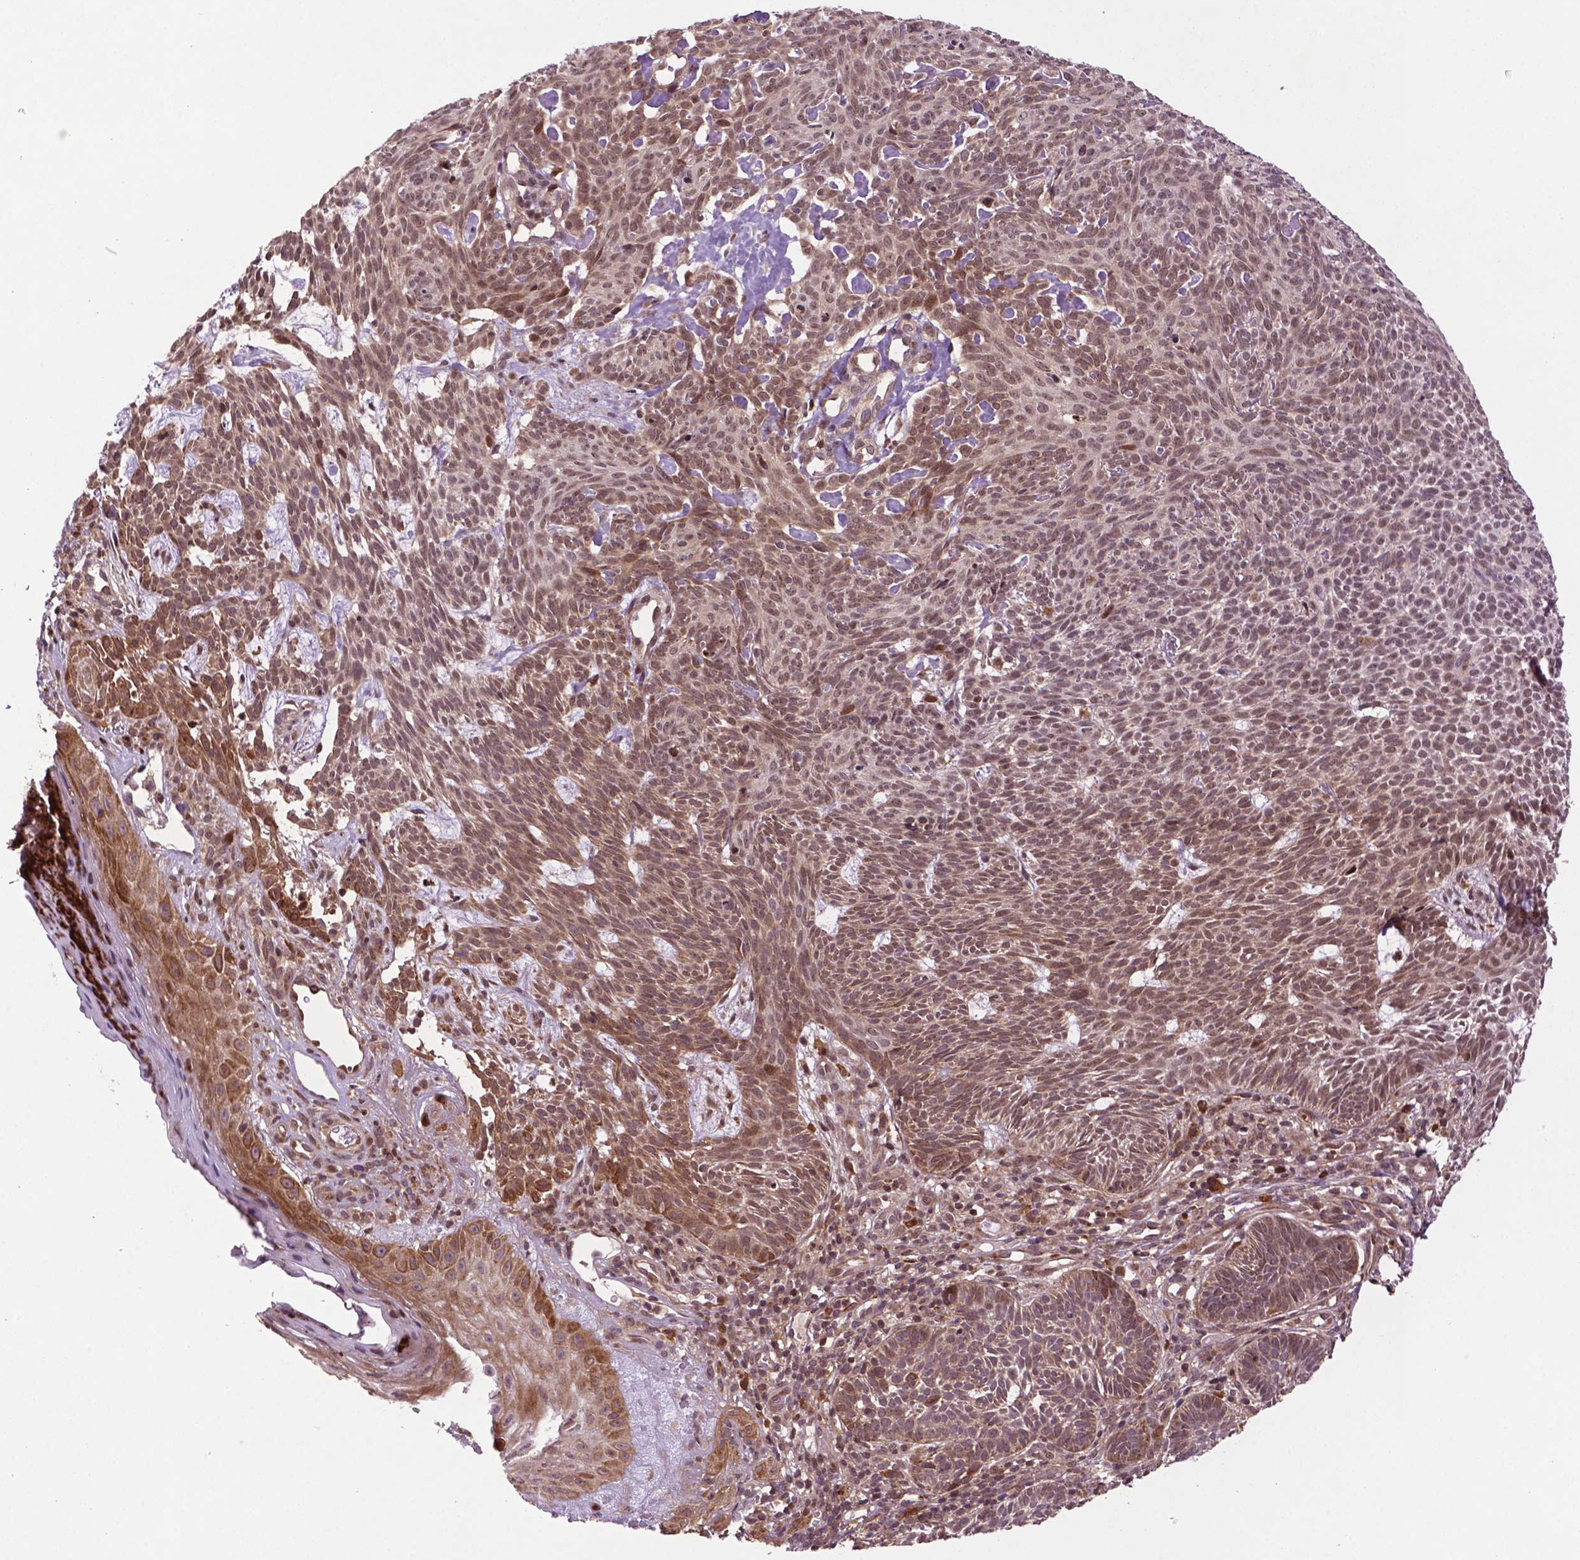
{"staining": {"intensity": "weak", "quantity": "25%-75%", "location": "cytoplasmic/membranous,nuclear"}, "tissue": "skin cancer", "cell_type": "Tumor cells", "image_type": "cancer", "snomed": [{"axis": "morphology", "description": "Basal cell carcinoma"}, {"axis": "topography", "description": "Skin"}], "caption": "This photomicrograph exhibits skin basal cell carcinoma stained with immunohistochemistry (IHC) to label a protein in brown. The cytoplasmic/membranous and nuclear of tumor cells show weak positivity for the protein. Nuclei are counter-stained blue.", "gene": "TMX2", "patient": {"sex": "male", "age": 59}}